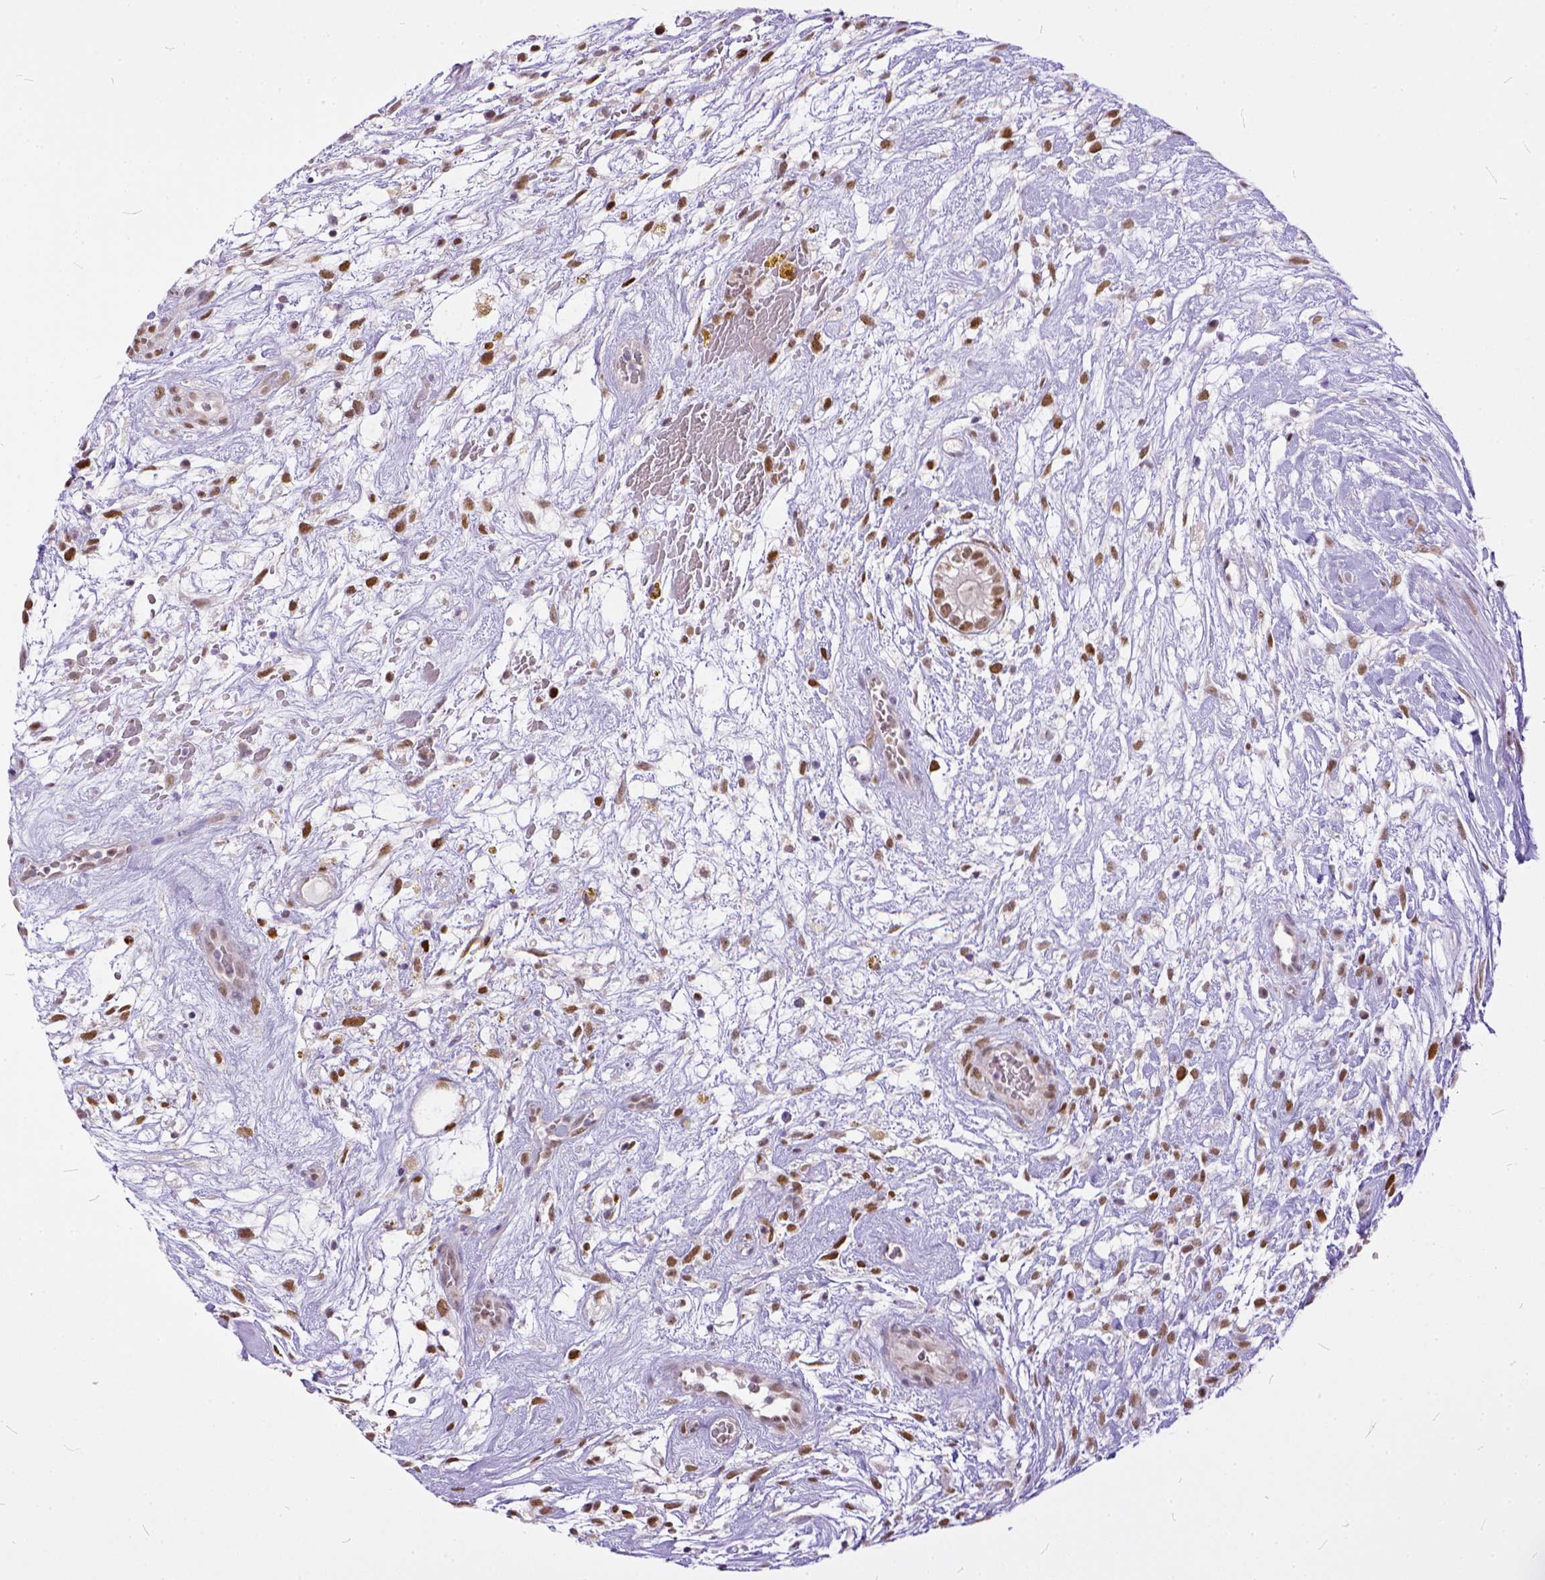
{"staining": {"intensity": "moderate", "quantity": ">75%", "location": "nuclear"}, "tissue": "testis cancer", "cell_type": "Tumor cells", "image_type": "cancer", "snomed": [{"axis": "morphology", "description": "Normal tissue, NOS"}, {"axis": "morphology", "description": "Carcinoma, Embryonal, NOS"}, {"axis": "topography", "description": "Testis"}], "caption": "Immunohistochemical staining of human testis cancer (embryonal carcinoma) demonstrates medium levels of moderate nuclear staining in about >75% of tumor cells.", "gene": "ERCC1", "patient": {"sex": "male", "age": 32}}